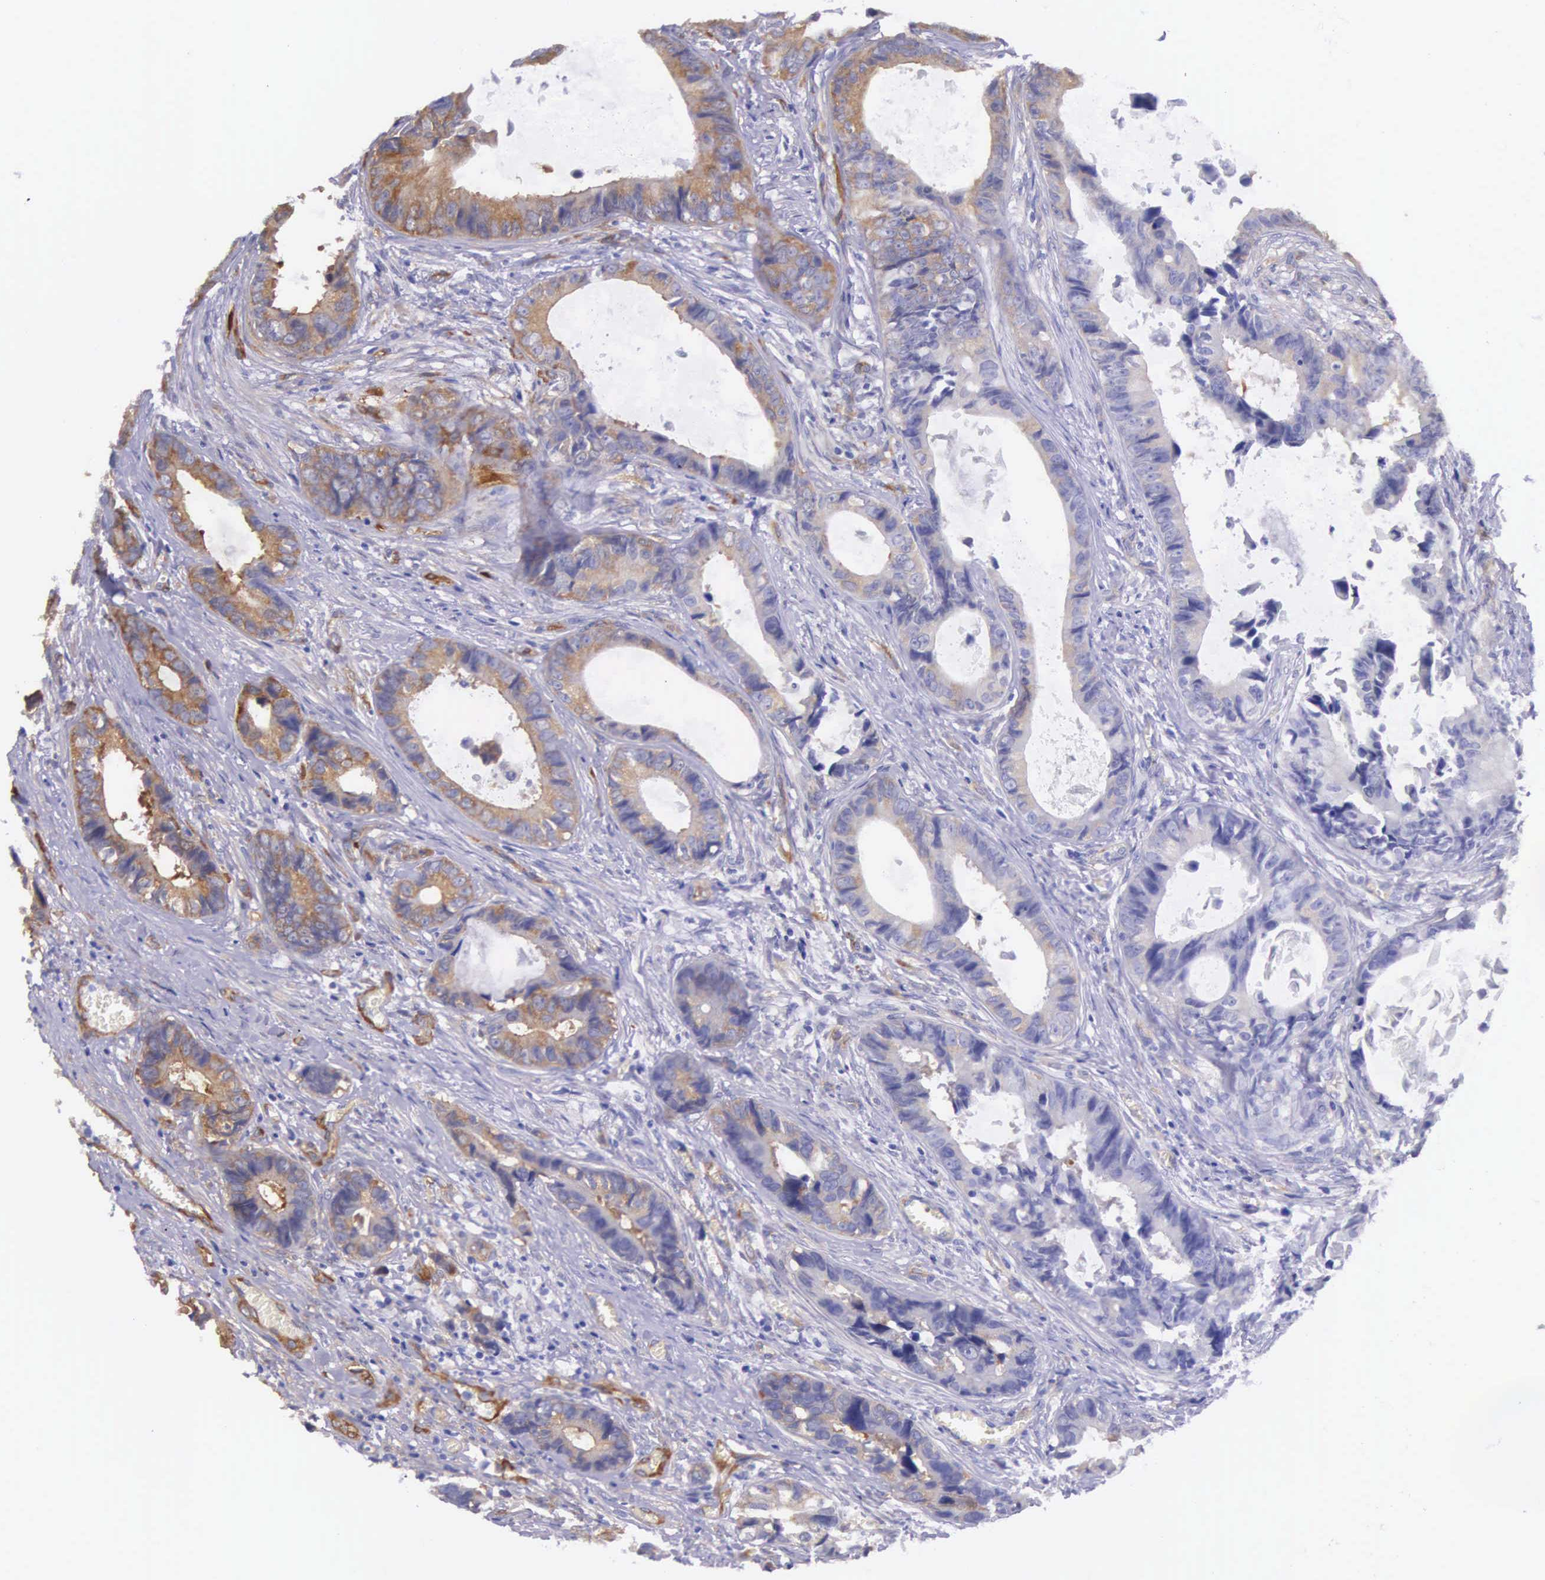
{"staining": {"intensity": "moderate", "quantity": ">75%", "location": "cytoplasmic/membranous"}, "tissue": "colorectal cancer", "cell_type": "Tumor cells", "image_type": "cancer", "snomed": [{"axis": "morphology", "description": "Adenocarcinoma, NOS"}, {"axis": "topography", "description": "Rectum"}], "caption": "Colorectal adenocarcinoma was stained to show a protein in brown. There is medium levels of moderate cytoplasmic/membranous expression in about >75% of tumor cells. The staining was performed using DAB to visualize the protein expression in brown, while the nuclei were stained in blue with hematoxylin (Magnification: 20x).", "gene": "BCAR1", "patient": {"sex": "female", "age": 98}}